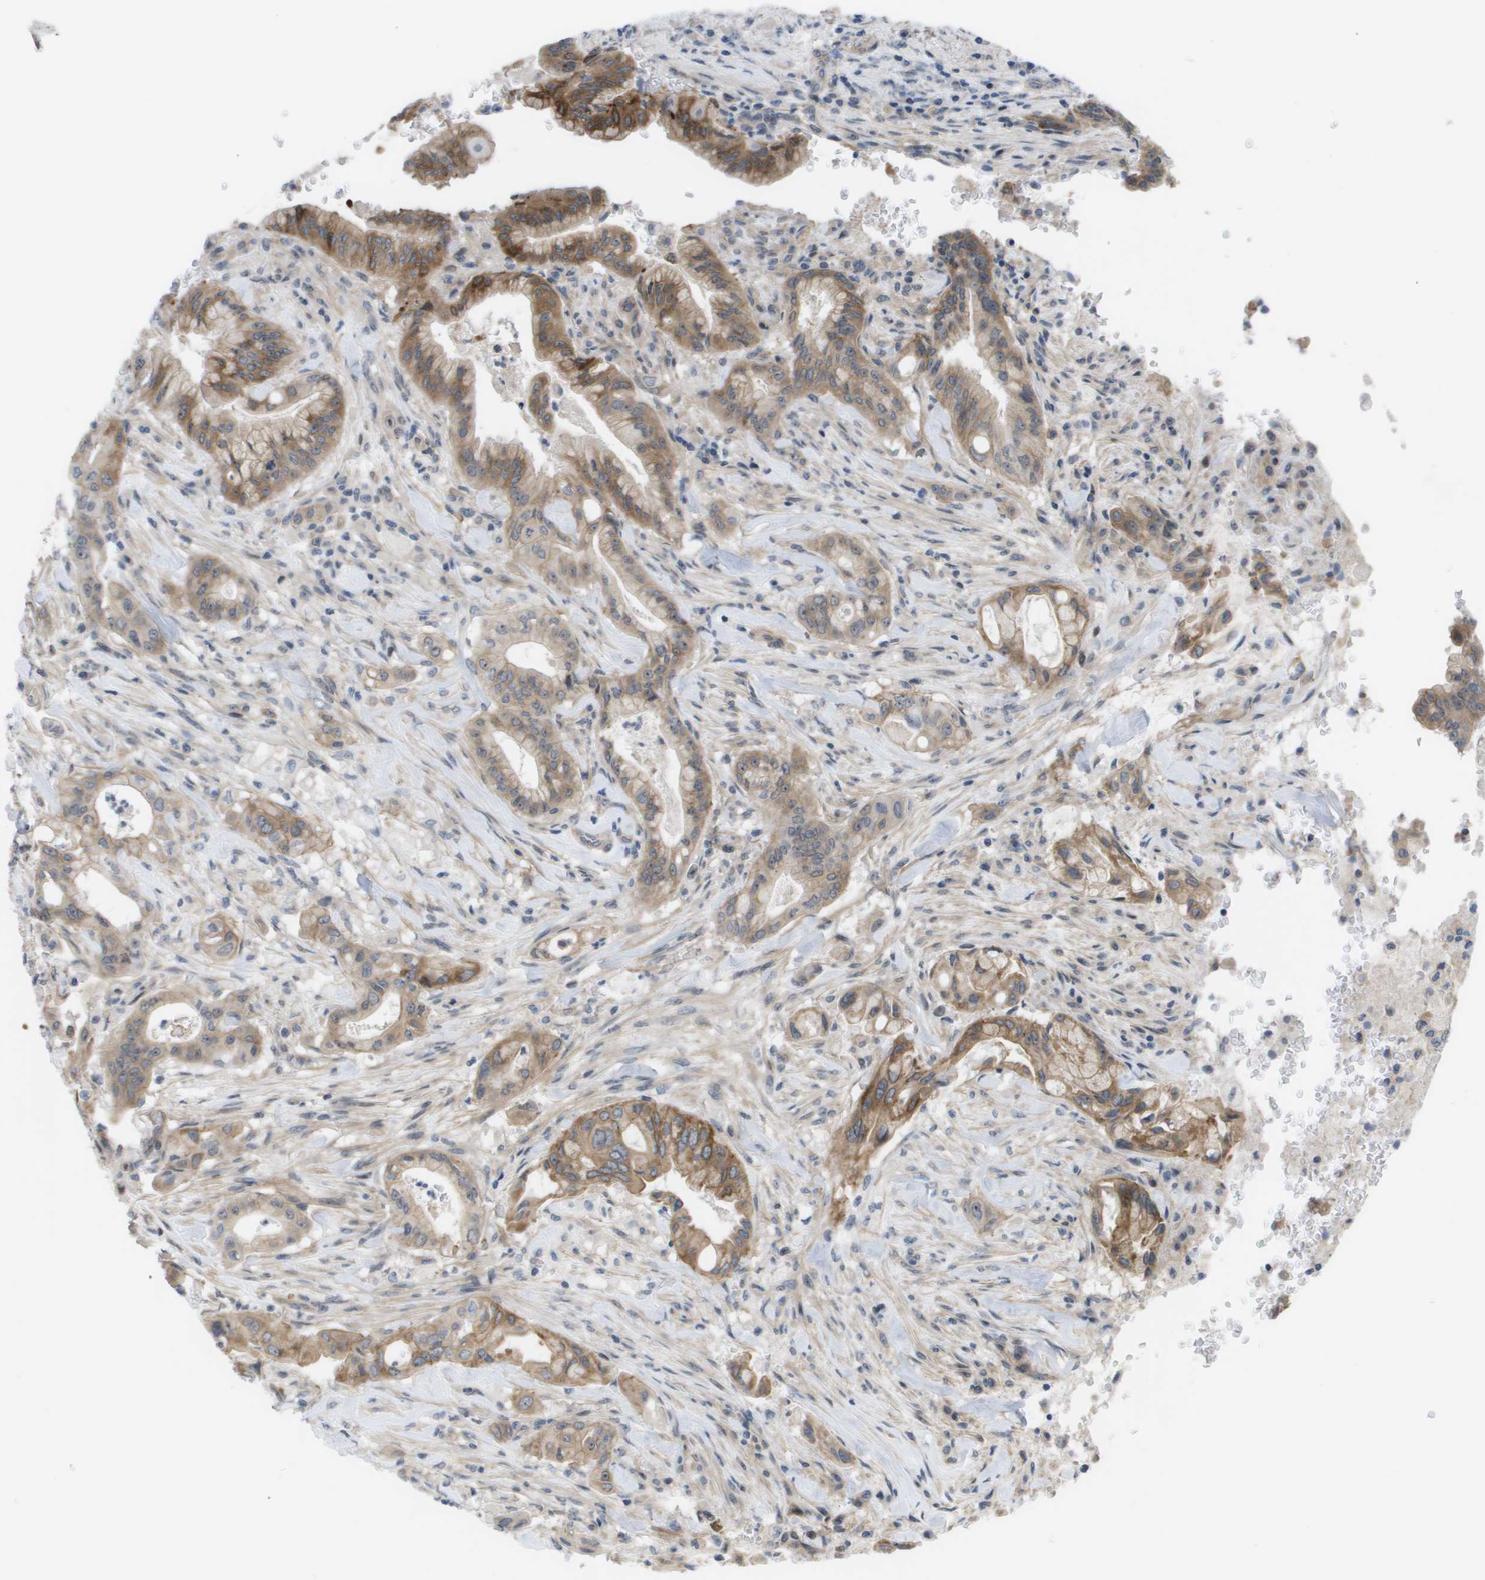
{"staining": {"intensity": "strong", "quantity": "25%-75%", "location": "cytoplasmic/membranous"}, "tissue": "pancreatic cancer", "cell_type": "Tumor cells", "image_type": "cancer", "snomed": [{"axis": "morphology", "description": "Adenocarcinoma, NOS"}, {"axis": "topography", "description": "Pancreas"}], "caption": "This is an image of IHC staining of adenocarcinoma (pancreatic), which shows strong positivity in the cytoplasmic/membranous of tumor cells.", "gene": "MTARC2", "patient": {"sex": "female", "age": 73}}